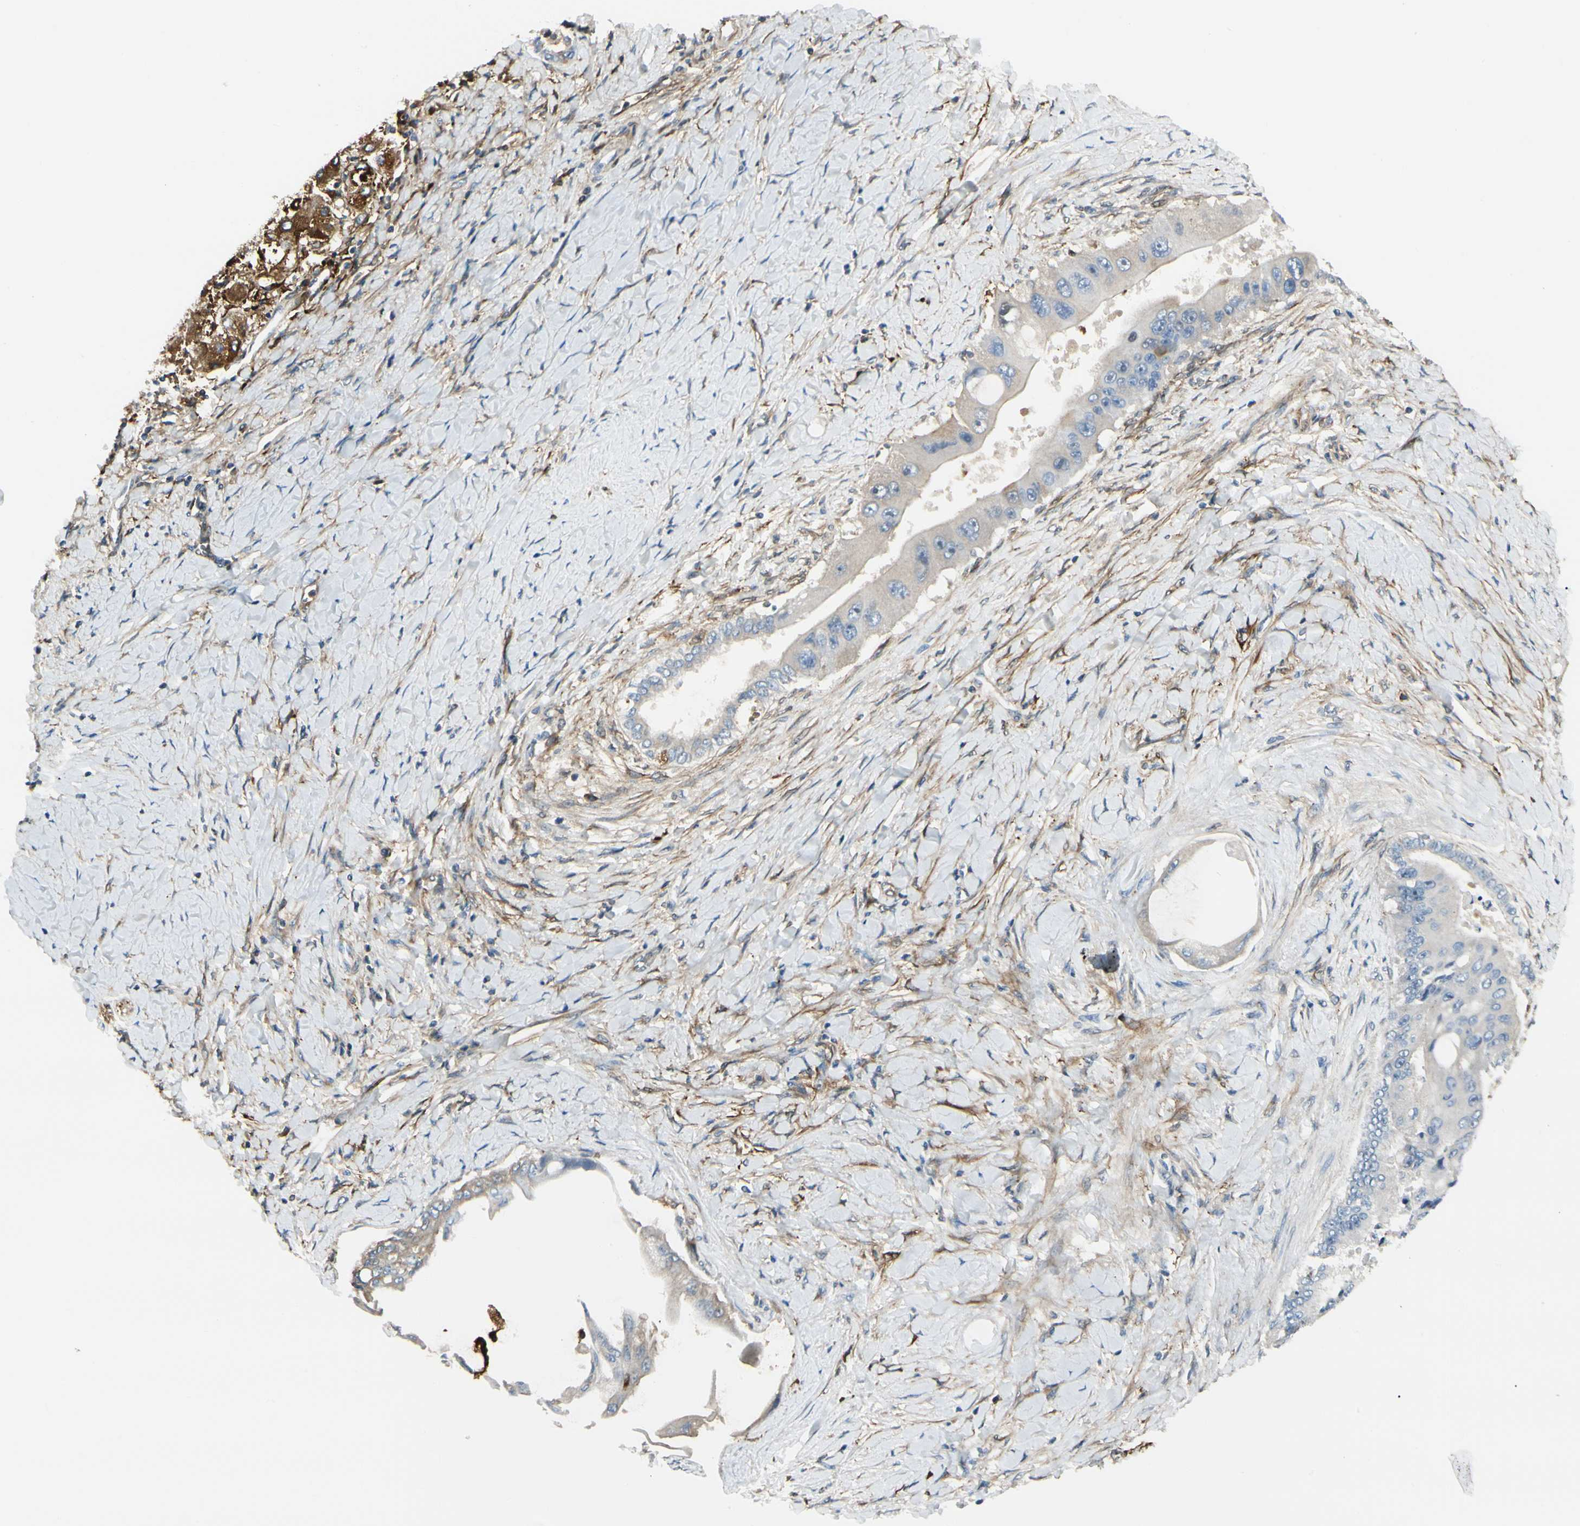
{"staining": {"intensity": "negative", "quantity": "none", "location": "none"}, "tissue": "liver cancer", "cell_type": "Tumor cells", "image_type": "cancer", "snomed": [{"axis": "morphology", "description": "Normal tissue, NOS"}, {"axis": "morphology", "description": "Cholangiocarcinoma"}, {"axis": "topography", "description": "Liver"}, {"axis": "topography", "description": "Peripheral nerve tissue"}], "caption": "The micrograph reveals no staining of tumor cells in liver cancer (cholangiocarcinoma).", "gene": "FTH1", "patient": {"sex": "male", "age": 50}}